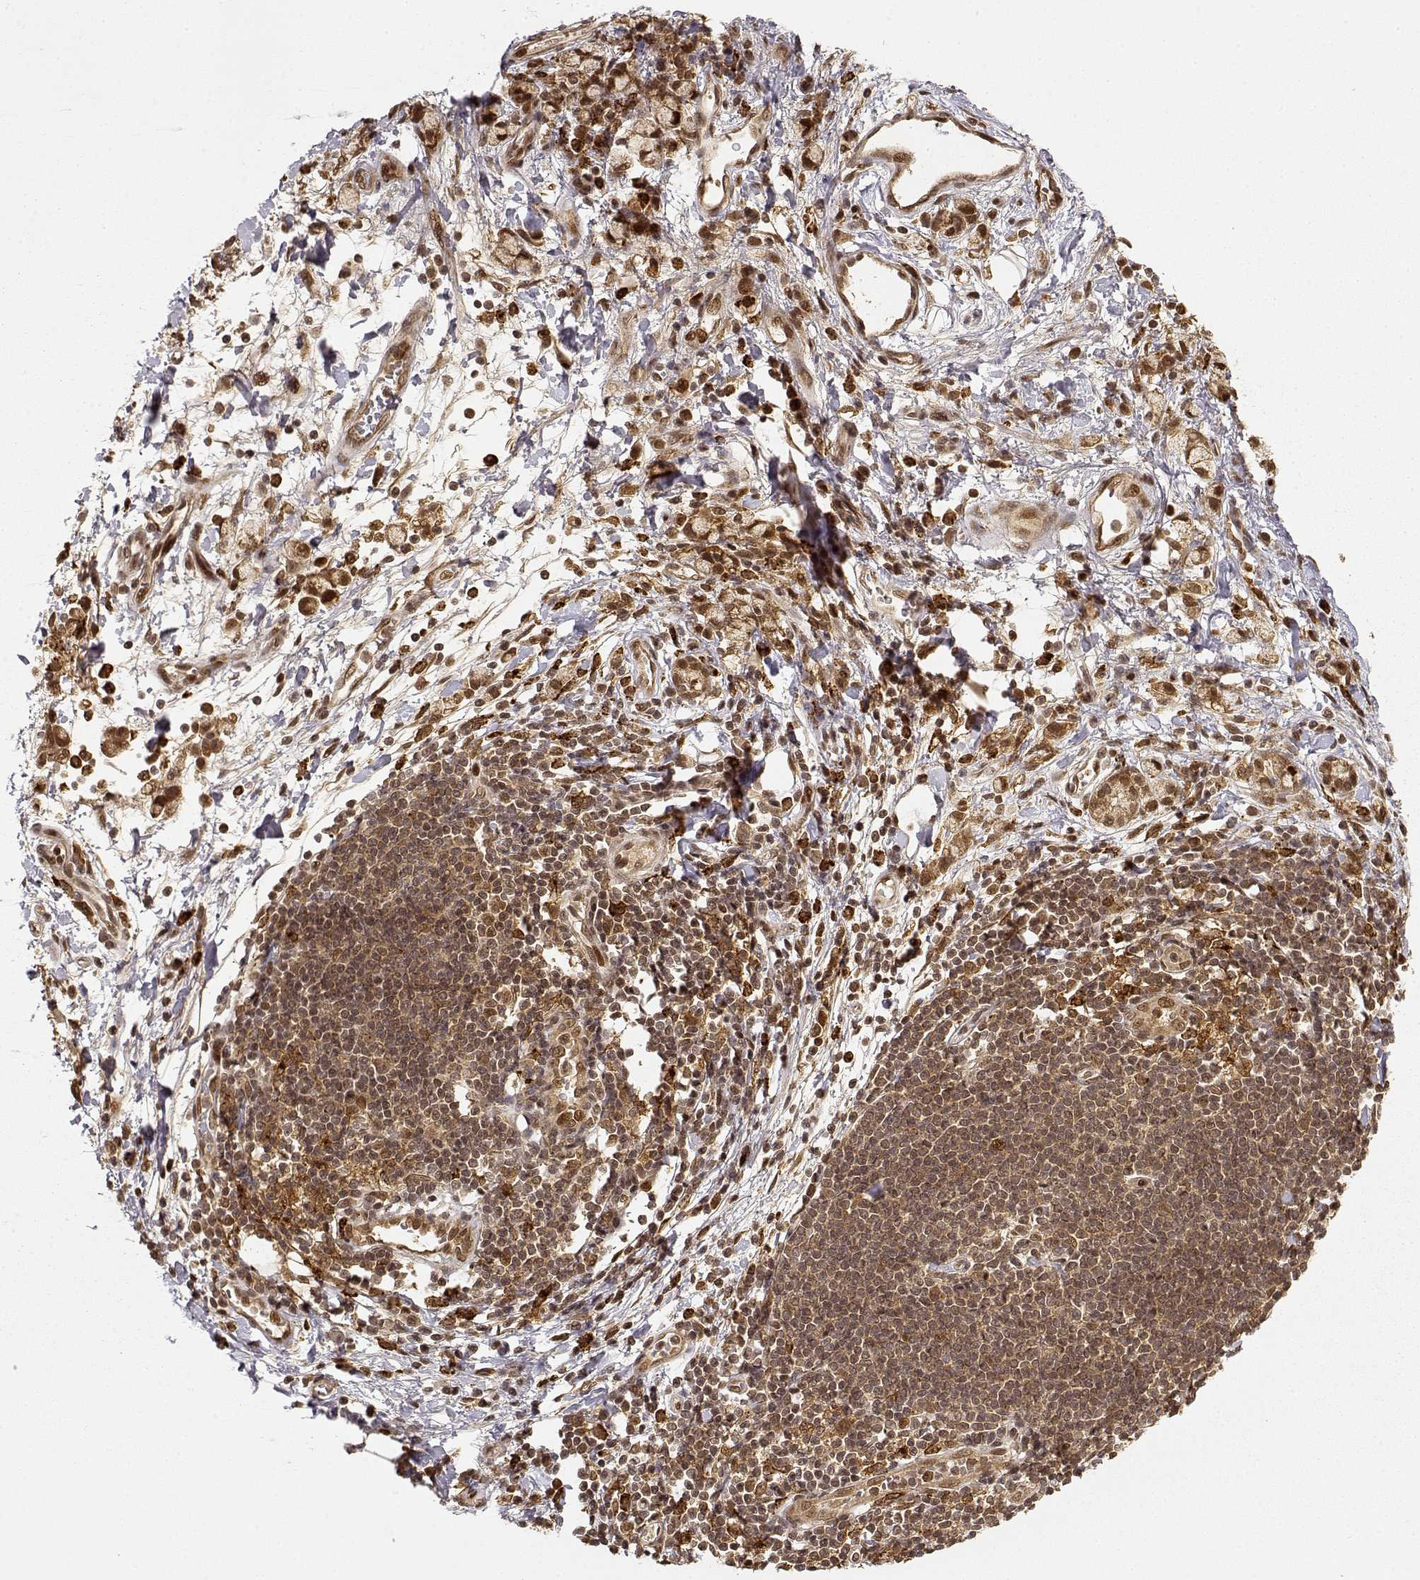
{"staining": {"intensity": "strong", "quantity": ">75%", "location": "cytoplasmic/membranous,nuclear"}, "tissue": "stomach cancer", "cell_type": "Tumor cells", "image_type": "cancer", "snomed": [{"axis": "morphology", "description": "Adenocarcinoma, NOS"}, {"axis": "topography", "description": "Stomach"}], "caption": "A brown stain labels strong cytoplasmic/membranous and nuclear positivity of a protein in stomach adenocarcinoma tumor cells.", "gene": "MAEA", "patient": {"sex": "male", "age": 58}}